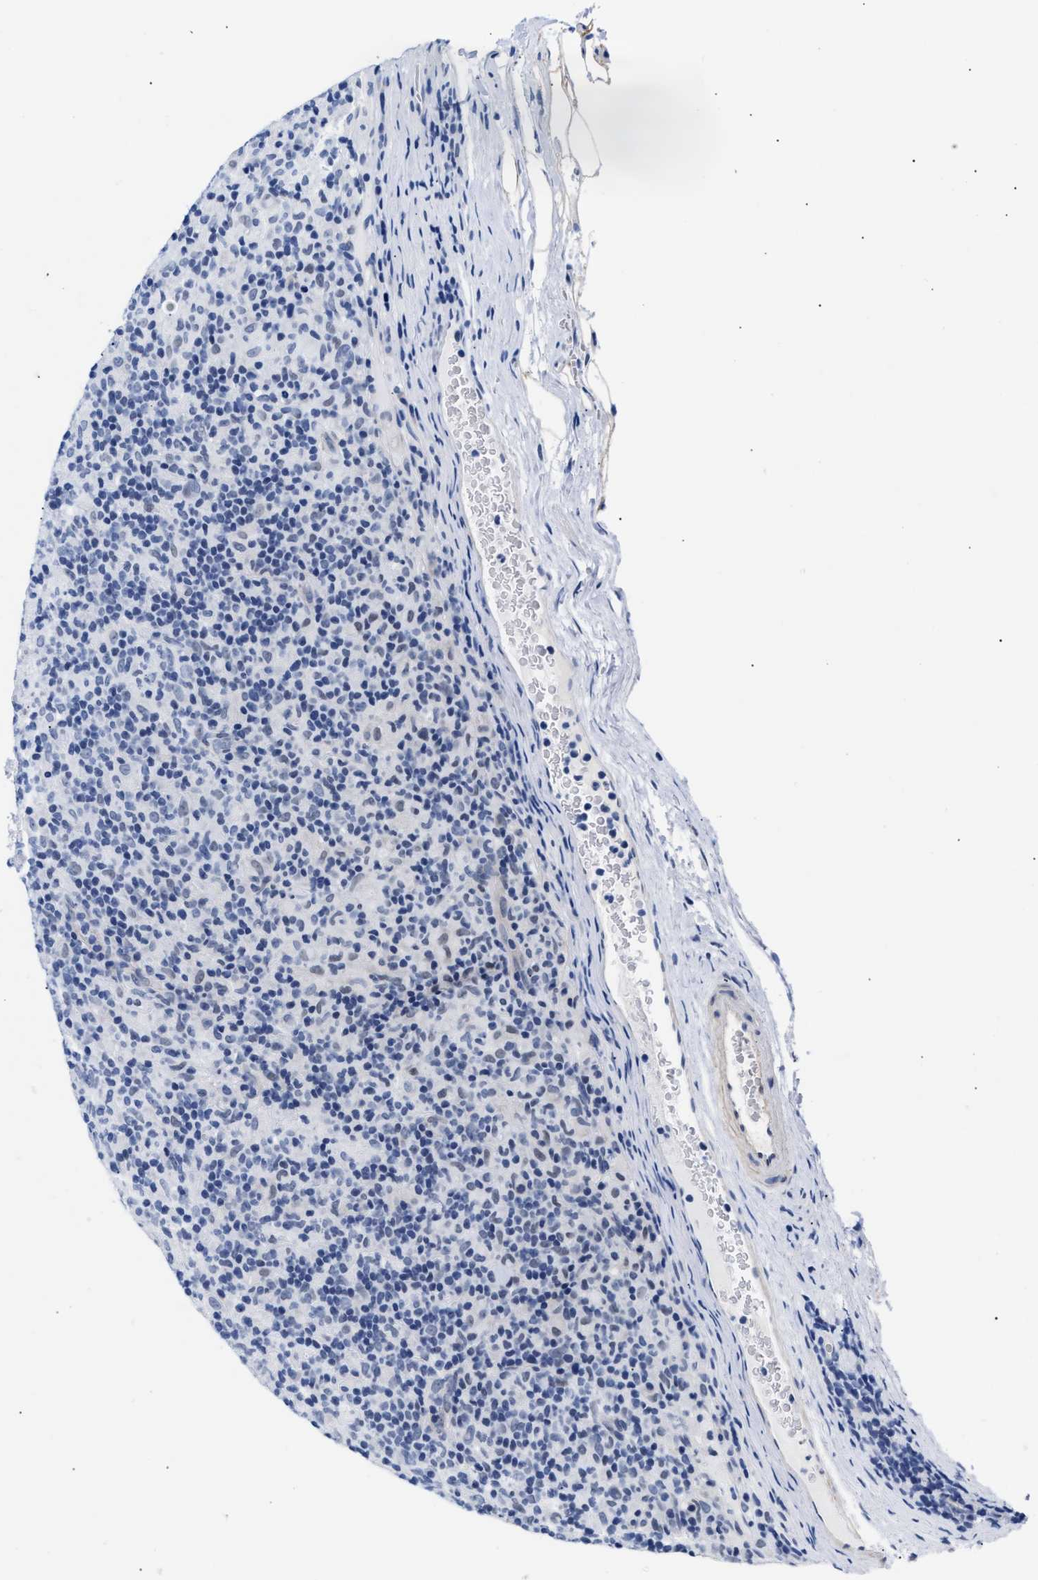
{"staining": {"intensity": "negative", "quantity": "none", "location": "none"}, "tissue": "lymphoma", "cell_type": "Tumor cells", "image_type": "cancer", "snomed": [{"axis": "morphology", "description": "Hodgkin's disease, NOS"}, {"axis": "topography", "description": "Lymph node"}], "caption": "IHC micrograph of lymphoma stained for a protein (brown), which demonstrates no staining in tumor cells.", "gene": "TRIM29", "patient": {"sex": "male", "age": 70}}